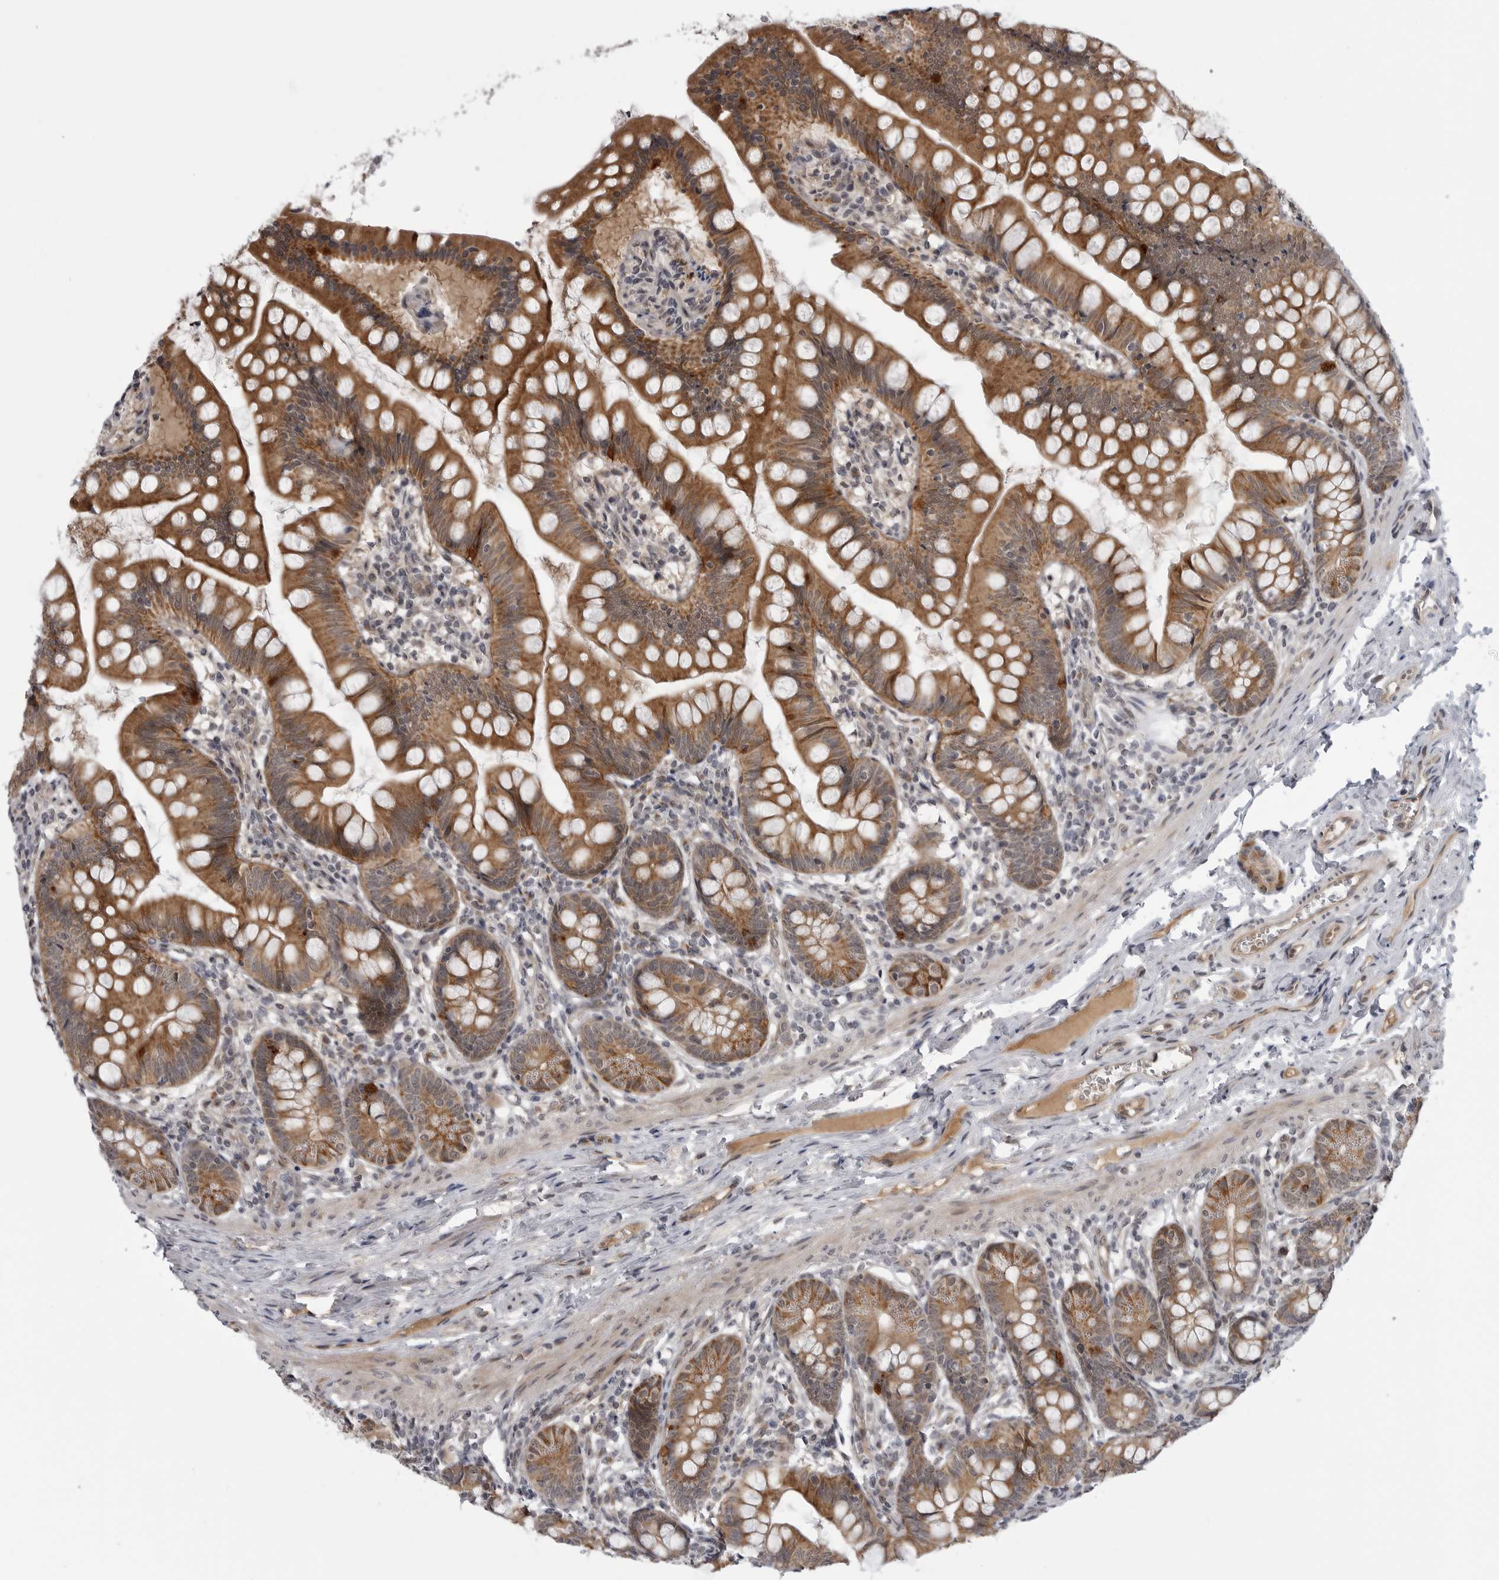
{"staining": {"intensity": "moderate", "quantity": ">75%", "location": "cytoplasmic/membranous"}, "tissue": "small intestine", "cell_type": "Glandular cells", "image_type": "normal", "snomed": [{"axis": "morphology", "description": "Normal tissue, NOS"}, {"axis": "topography", "description": "Small intestine"}], "caption": "Small intestine stained with immunohistochemistry (IHC) demonstrates moderate cytoplasmic/membranous expression in about >75% of glandular cells. Using DAB (3,3'-diaminobenzidine) (brown) and hematoxylin (blue) stains, captured at high magnification using brightfield microscopy.", "gene": "LRRC45", "patient": {"sex": "male", "age": 7}}